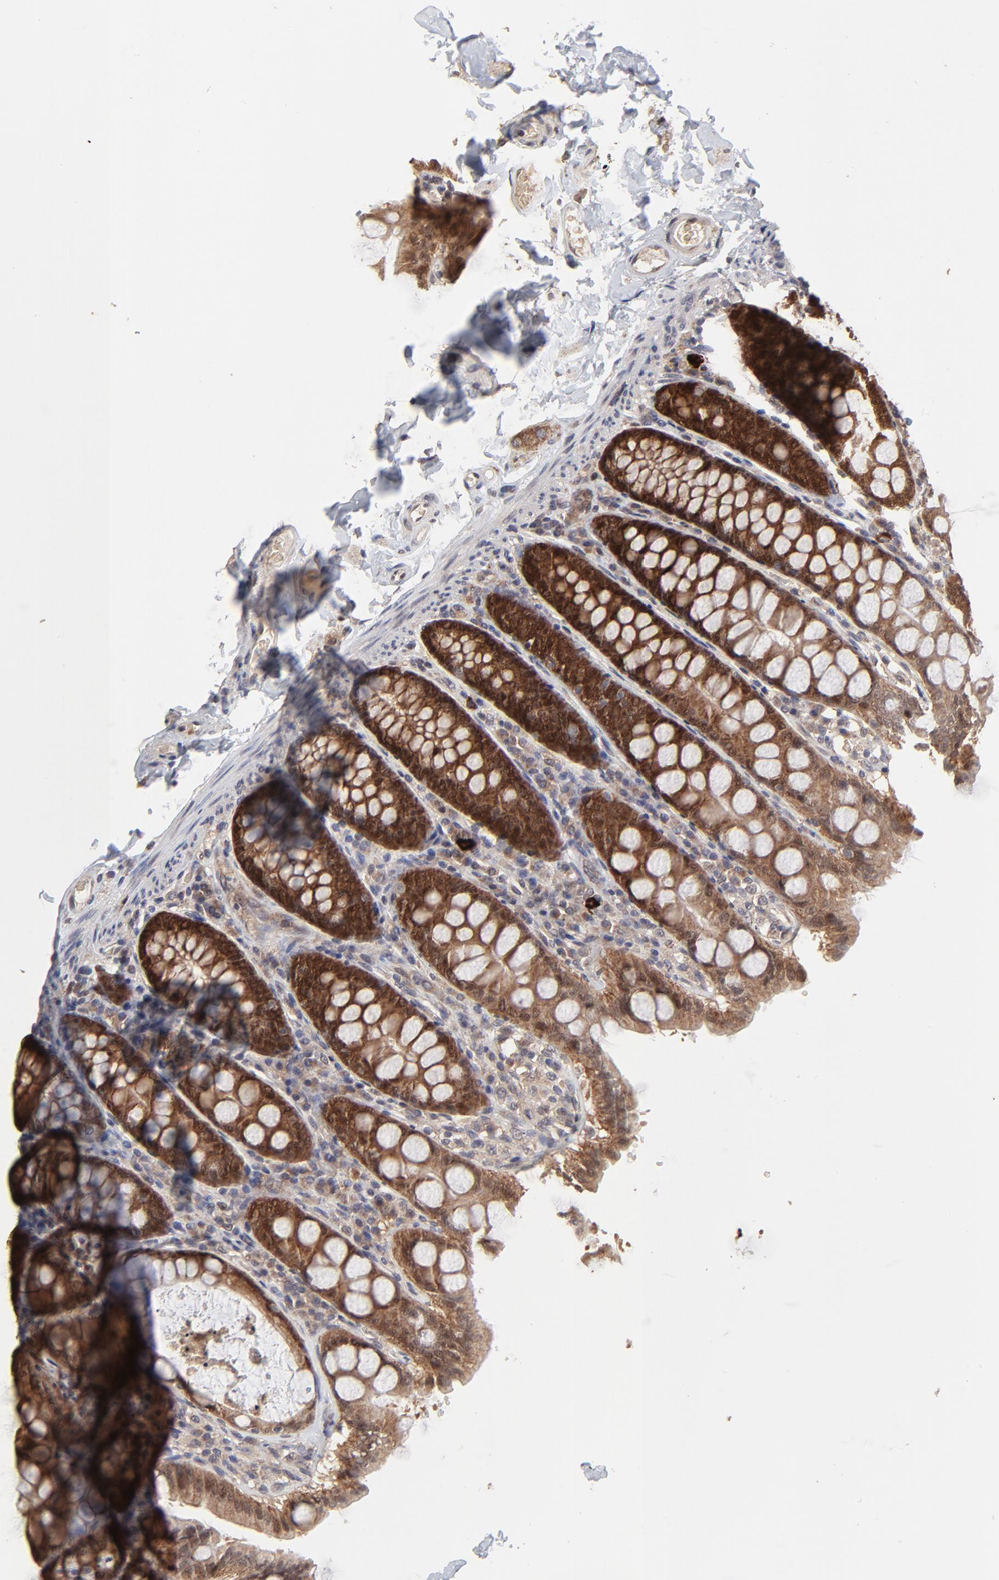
{"staining": {"intensity": "weak", "quantity": "25%-75%", "location": "cytoplasmic/membranous"}, "tissue": "colon", "cell_type": "Endothelial cells", "image_type": "normal", "snomed": [{"axis": "morphology", "description": "Normal tissue, NOS"}, {"axis": "topography", "description": "Colon"}], "caption": "Endothelial cells demonstrate low levels of weak cytoplasmic/membranous staining in about 25%-75% of cells in normal colon.", "gene": "FRMD8", "patient": {"sex": "female", "age": 61}}